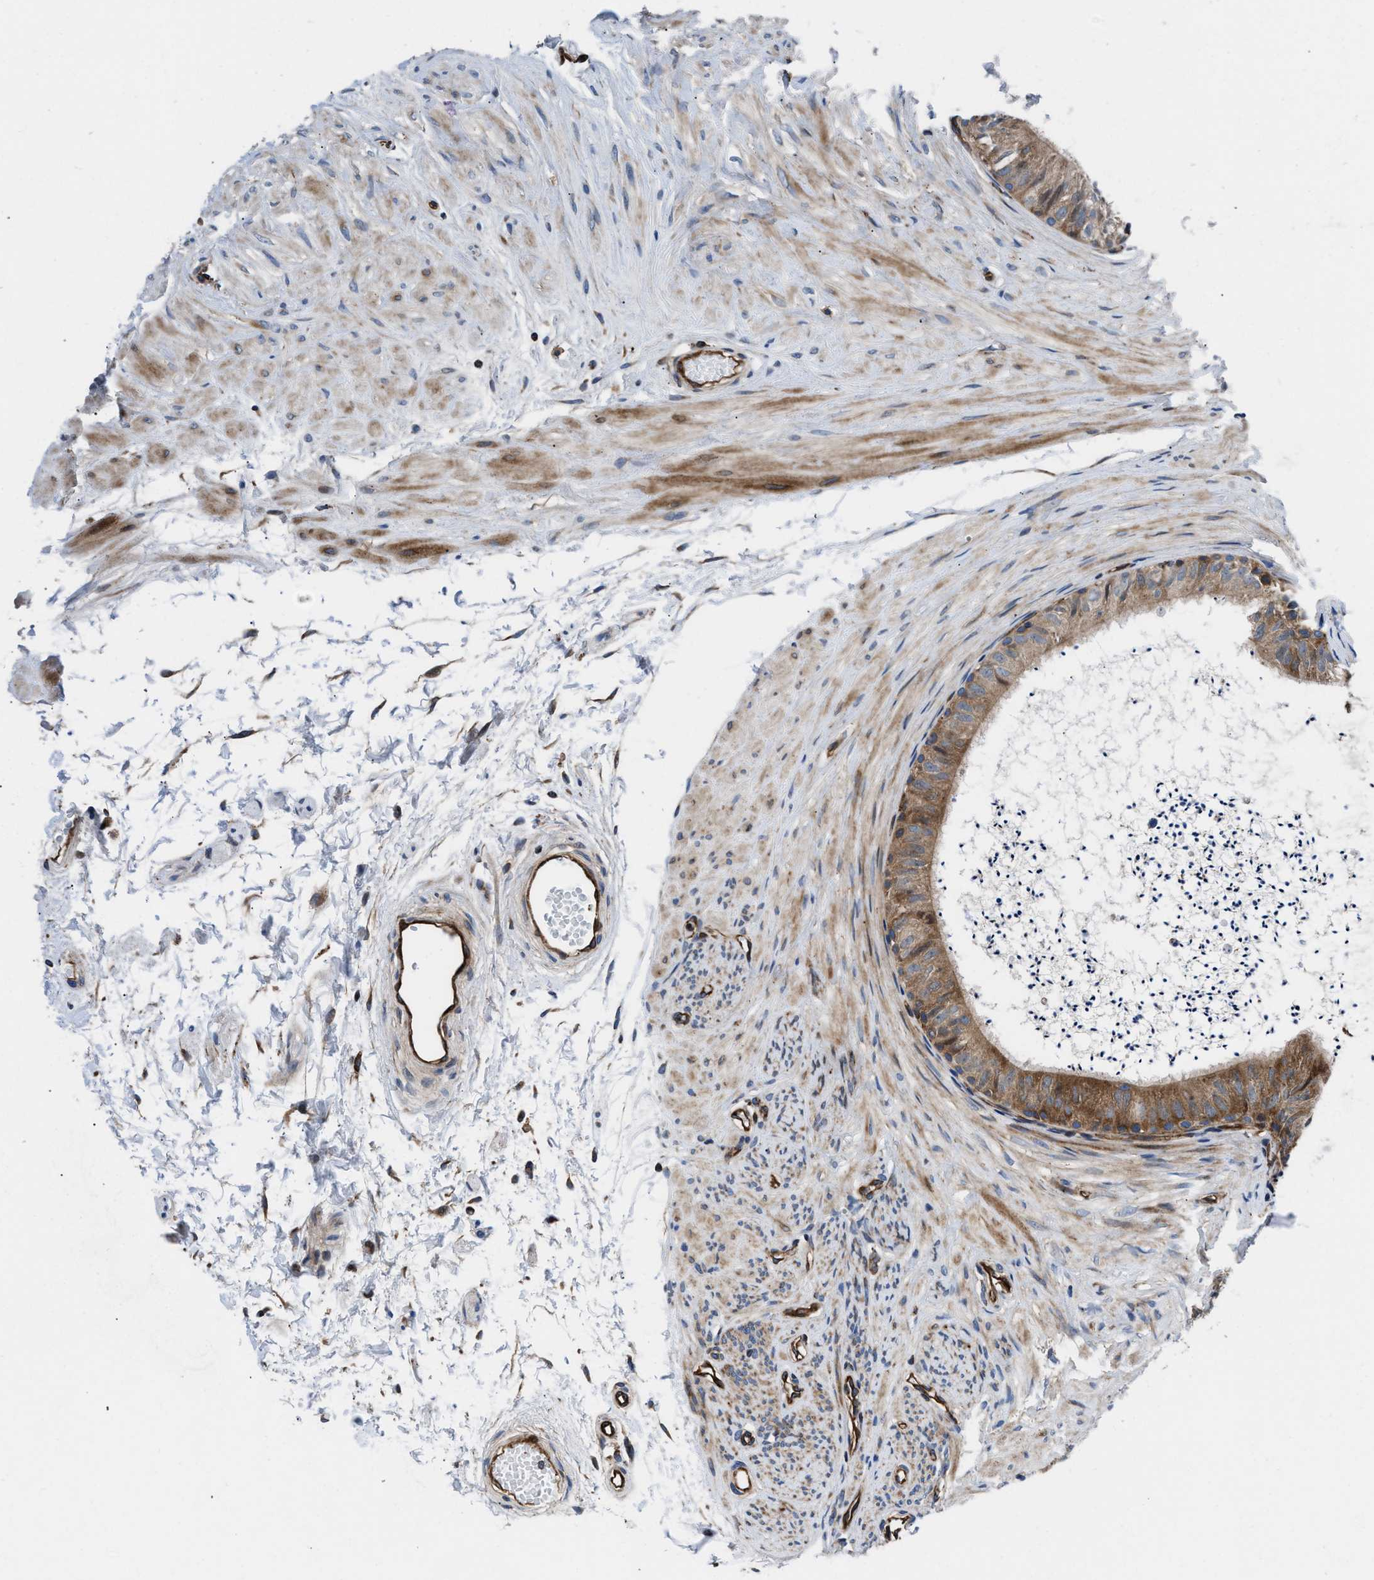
{"staining": {"intensity": "moderate", "quantity": "25%-75%", "location": "cytoplasmic/membranous"}, "tissue": "epididymis", "cell_type": "Glandular cells", "image_type": "normal", "snomed": [{"axis": "morphology", "description": "Normal tissue, NOS"}, {"axis": "topography", "description": "Epididymis"}], "caption": "This image displays IHC staining of unremarkable epididymis, with medium moderate cytoplasmic/membranous positivity in about 25%-75% of glandular cells.", "gene": "PRR15L", "patient": {"sex": "male", "age": 56}}